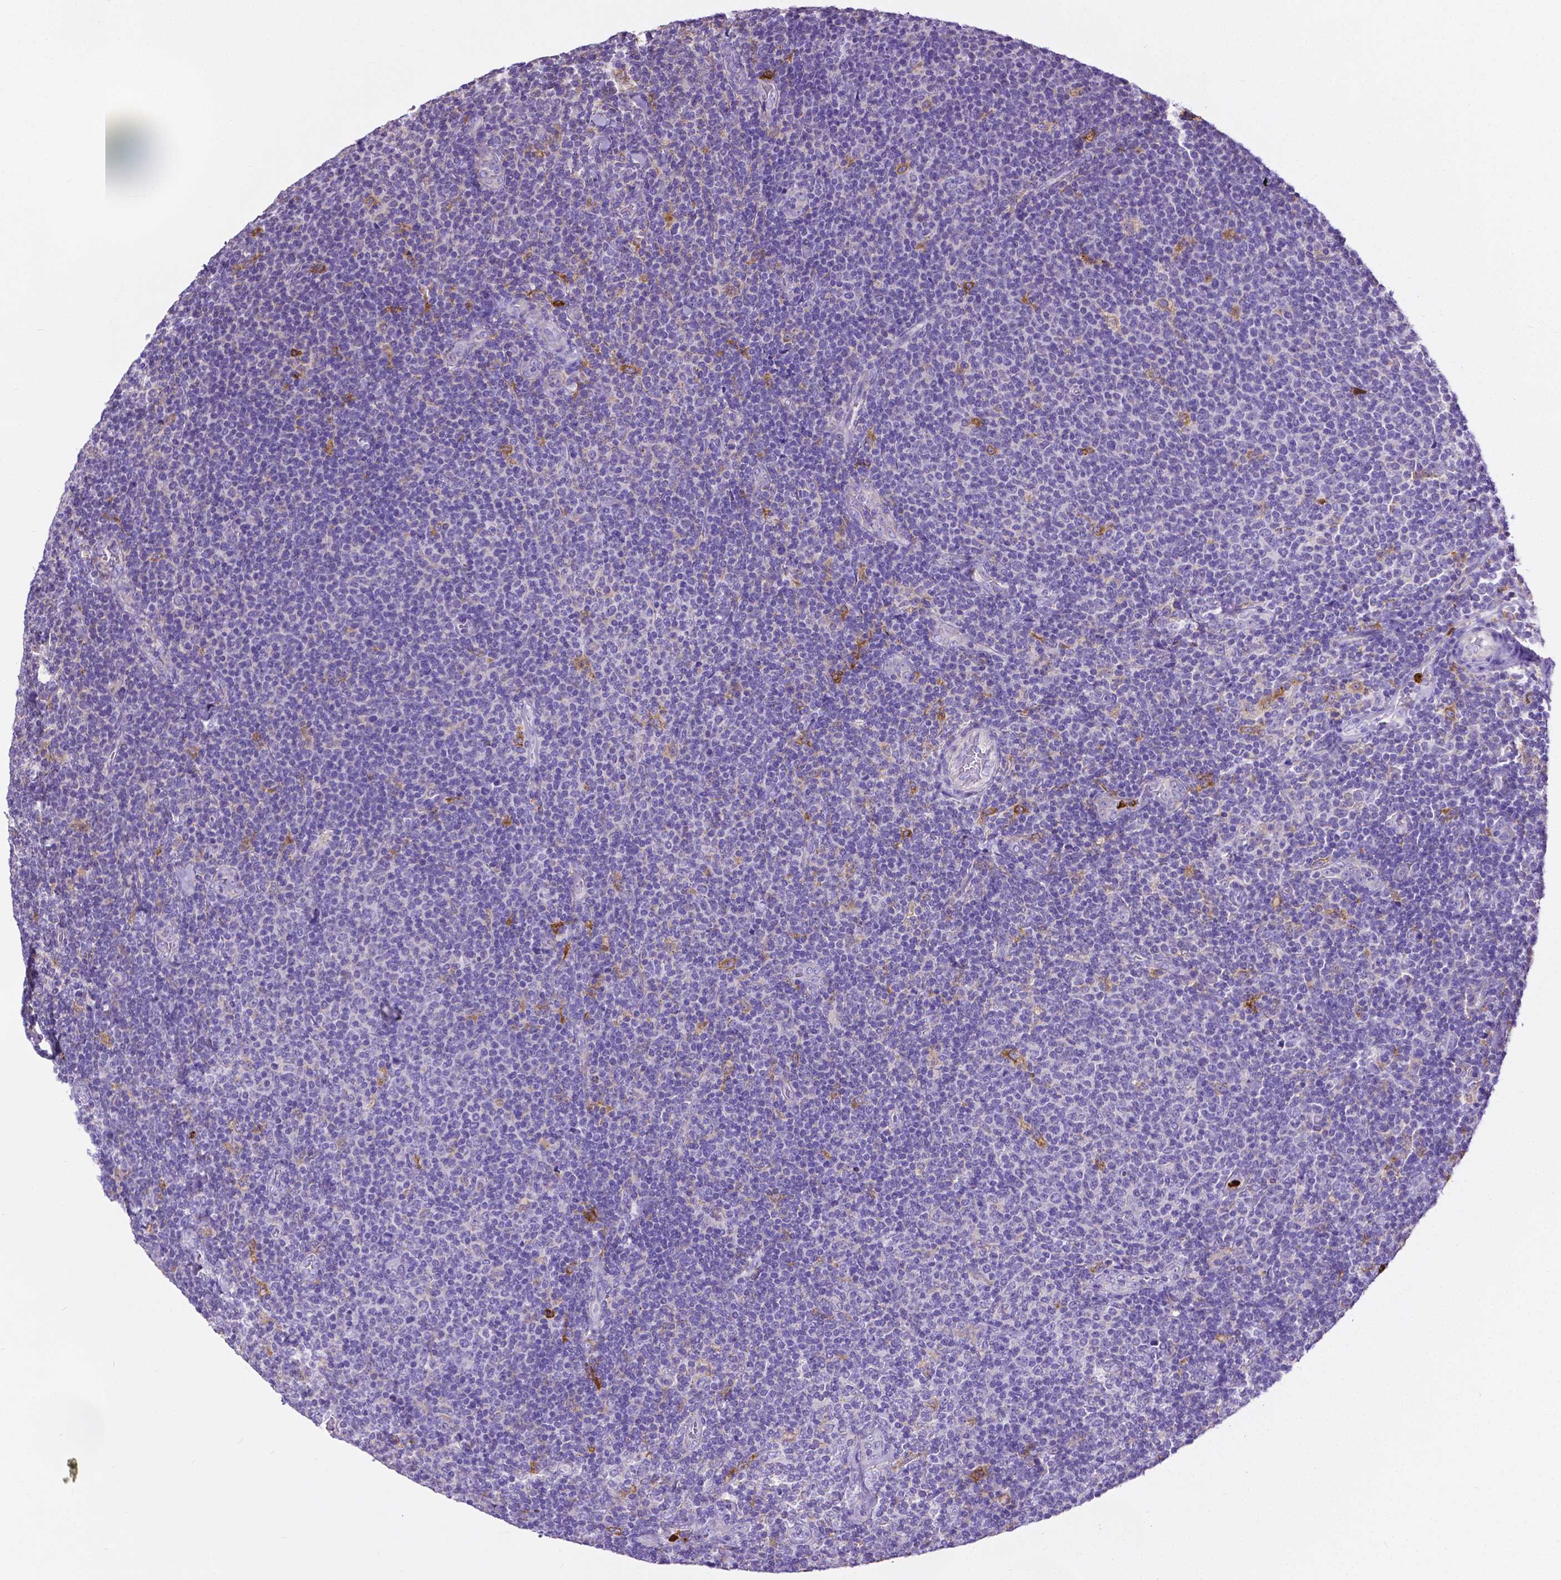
{"staining": {"intensity": "negative", "quantity": "none", "location": "none"}, "tissue": "lymphoma", "cell_type": "Tumor cells", "image_type": "cancer", "snomed": [{"axis": "morphology", "description": "Malignant lymphoma, non-Hodgkin's type, Low grade"}, {"axis": "topography", "description": "Lymph node"}], "caption": "Malignant lymphoma, non-Hodgkin's type (low-grade) stained for a protein using immunohistochemistry exhibits no positivity tumor cells.", "gene": "MMP9", "patient": {"sex": "male", "age": 52}}